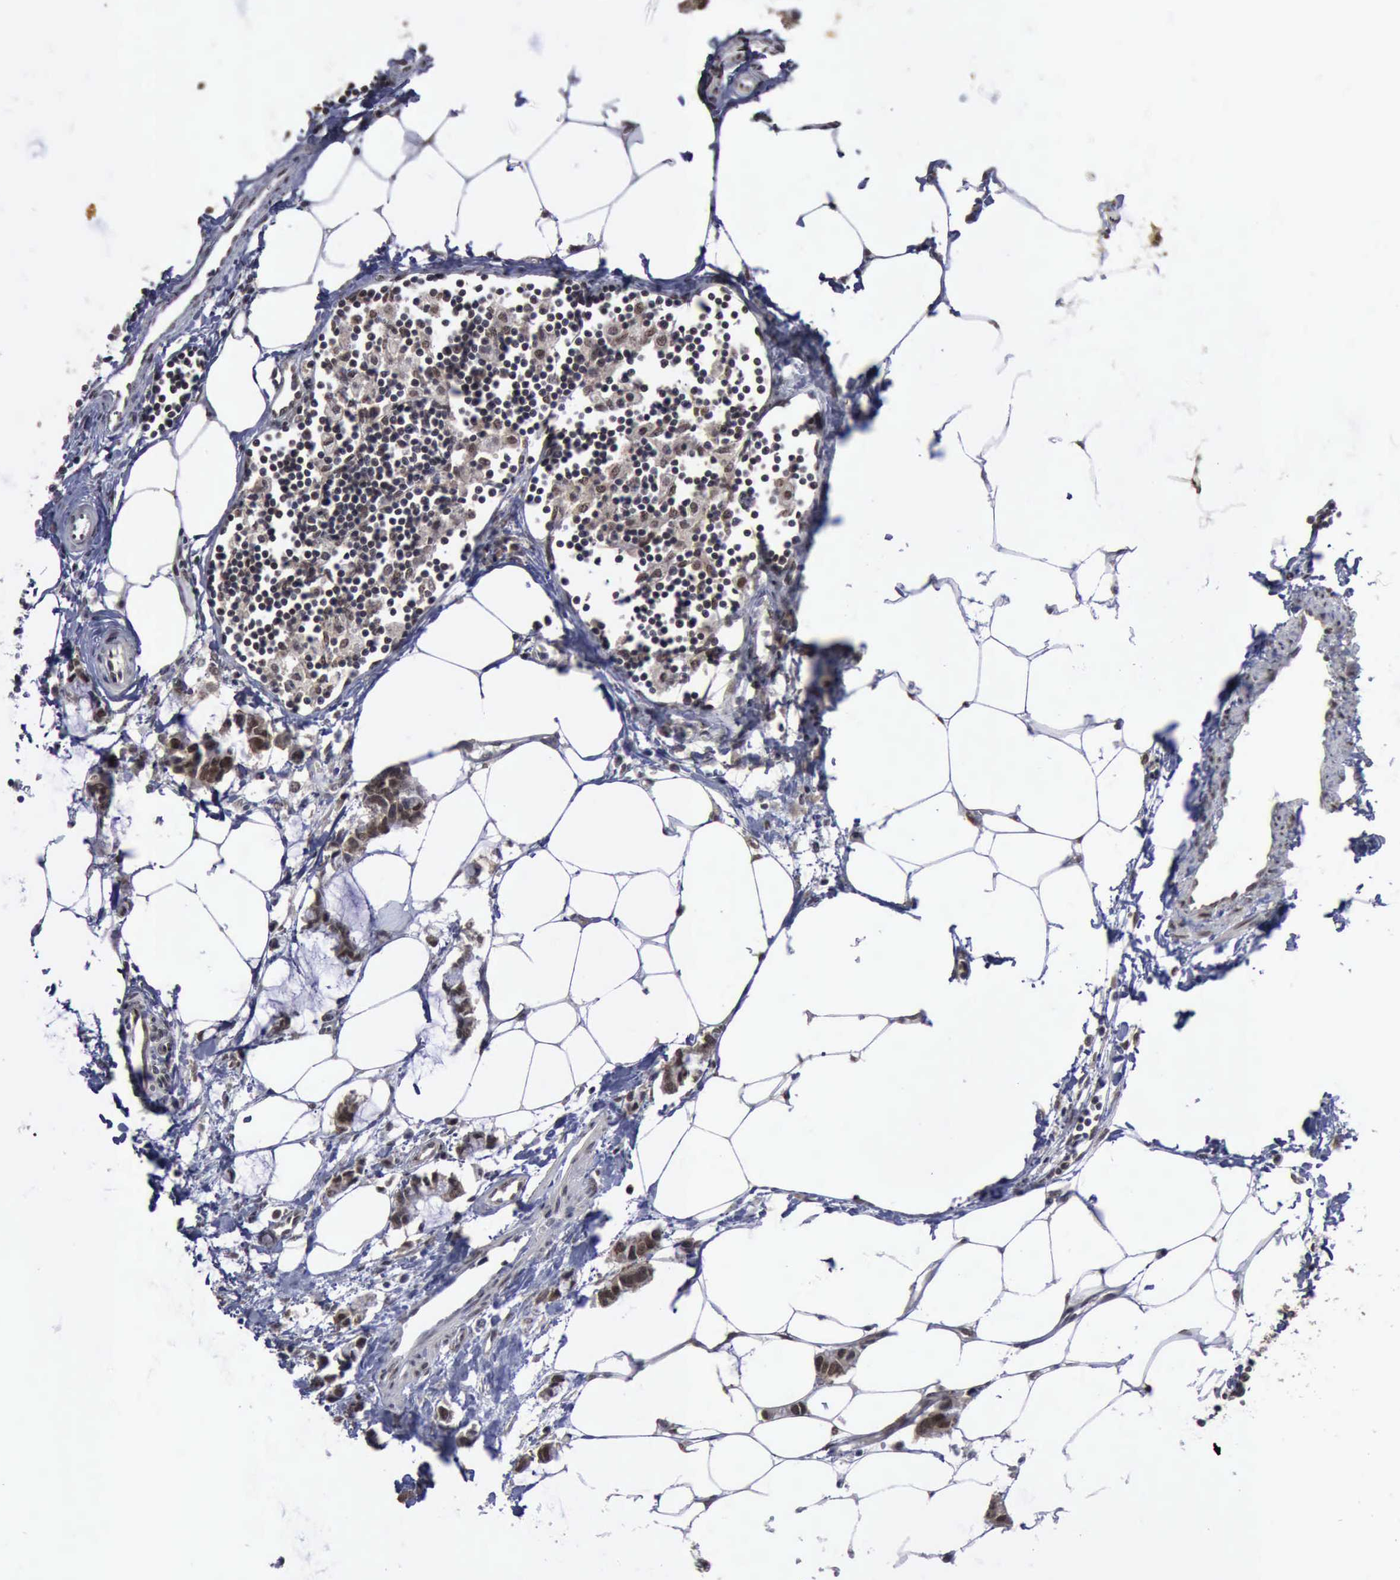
{"staining": {"intensity": "moderate", "quantity": ">75%", "location": "cytoplasmic/membranous,nuclear"}, "tissue": "colorectal cancer", "cell_type": "Tumor cells", "image_type": "cancer", "snomed": [{"axis": "morphology", "description": "Normal tissue, NOS"}, {"axis": "morphology", "description": "Adenocarcinoma, NOS"}, {"axis": "topography", "description": "Colon"}, {"axis": "topography", "description": "Peripheral nerve tissue"}], "caption": "A brown stain labels moderate cytoplasmic/membranous and nuclear positivity of a protein in adenocarcinoma (colorectal) tumor cells.", "gene": "RTCB", "patient": {"sex": "male", "age": 14}}